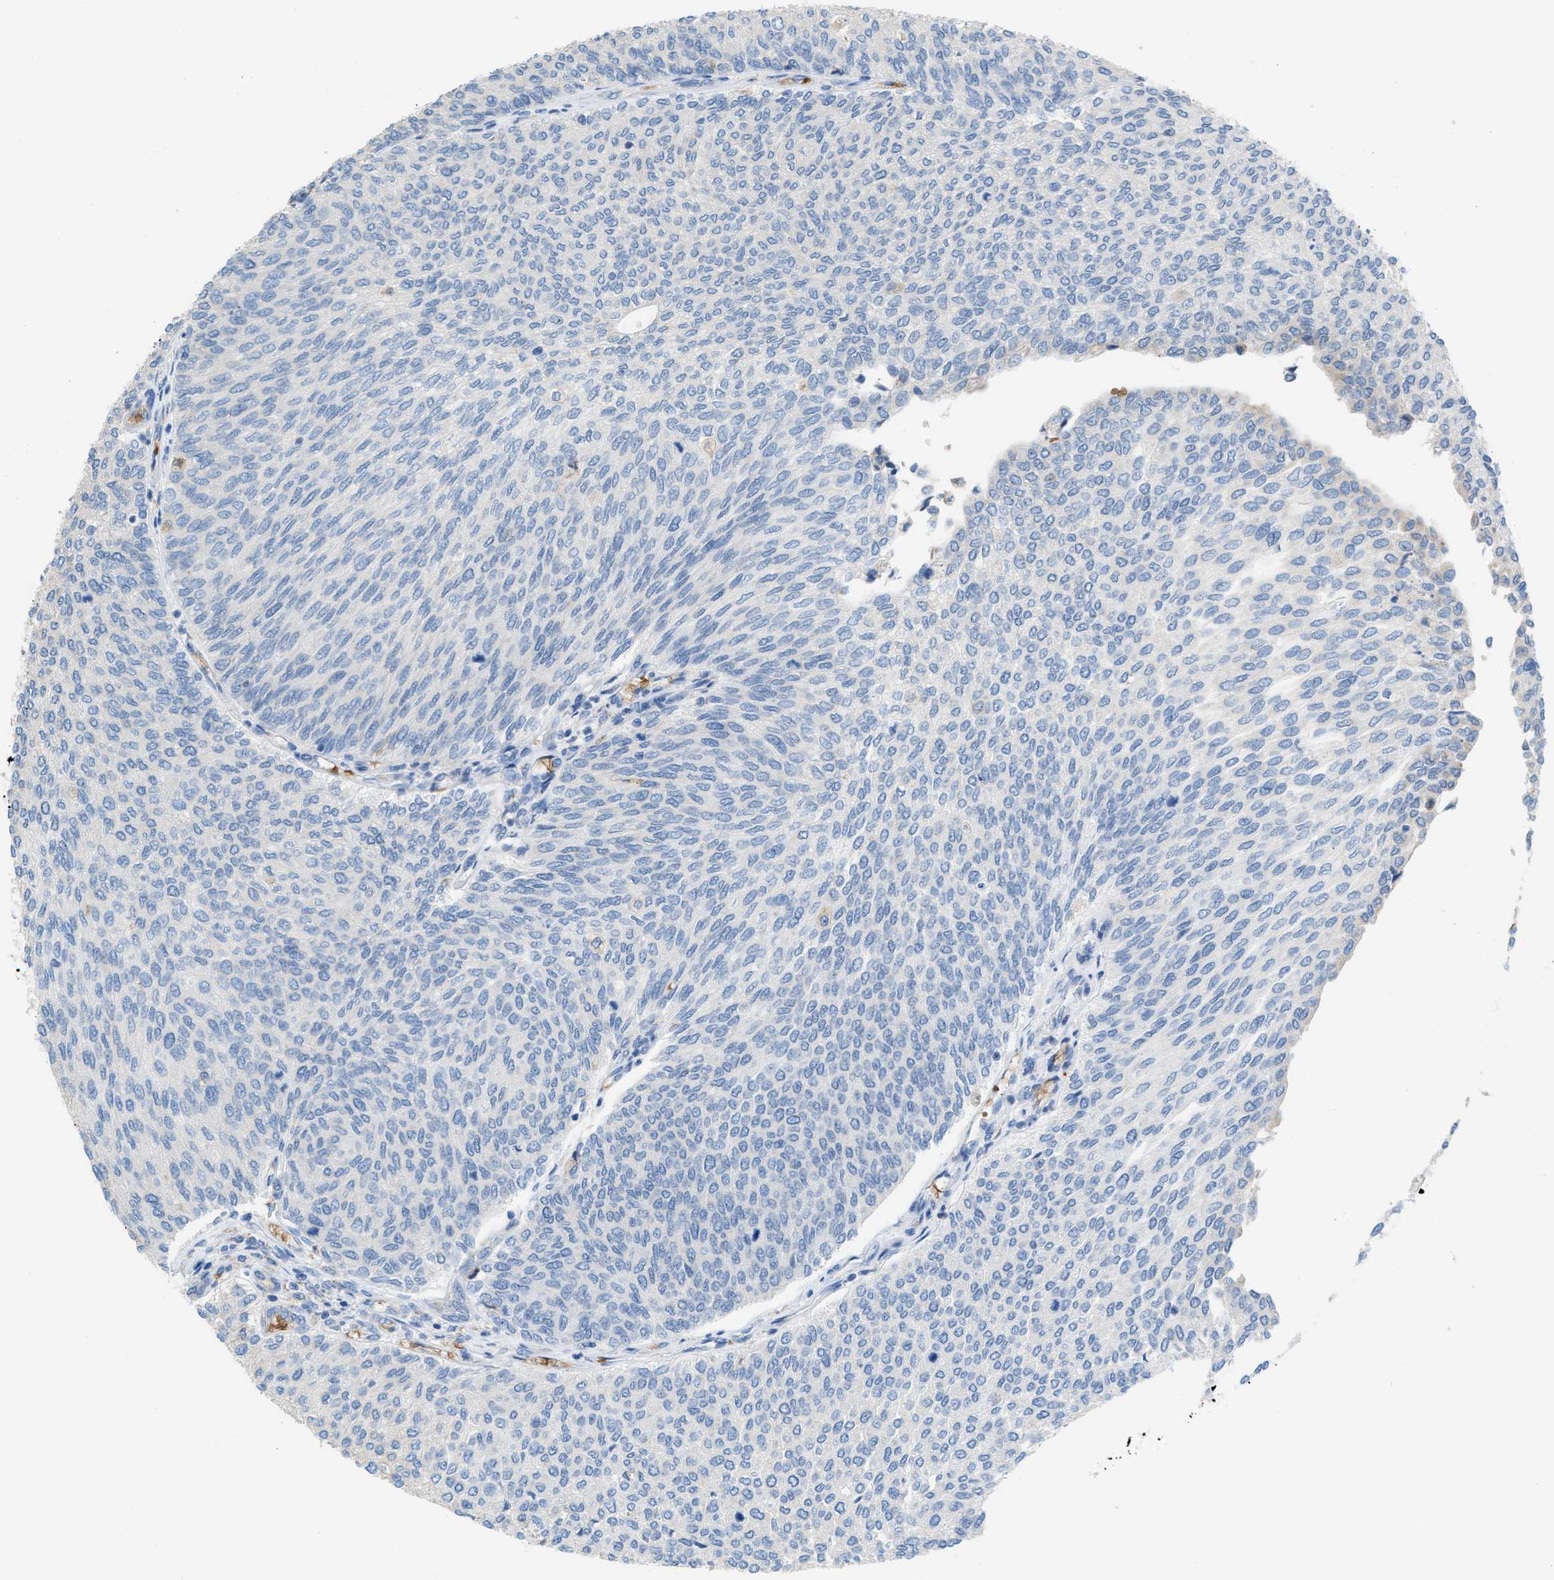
{"staining": {"intensity": "negative", "quantity": "none", "location": "none"}, "tissue": "urothelial cancer", "cell_type": "Tumor cells", "image_type": "cancer", "snomed": [{"axis": "morphology", "description": "Urothelial carcinoma, Low grade"}, {"axis": "topography", "description": "Urinary bladder"}], "caption": "A high-resolution micrograph shows IHC staining of urothelial cancer, which displays no significant positivity in tumor cells.", "gene": "CA3", "patient": {"sex": "female", "age": 79}}